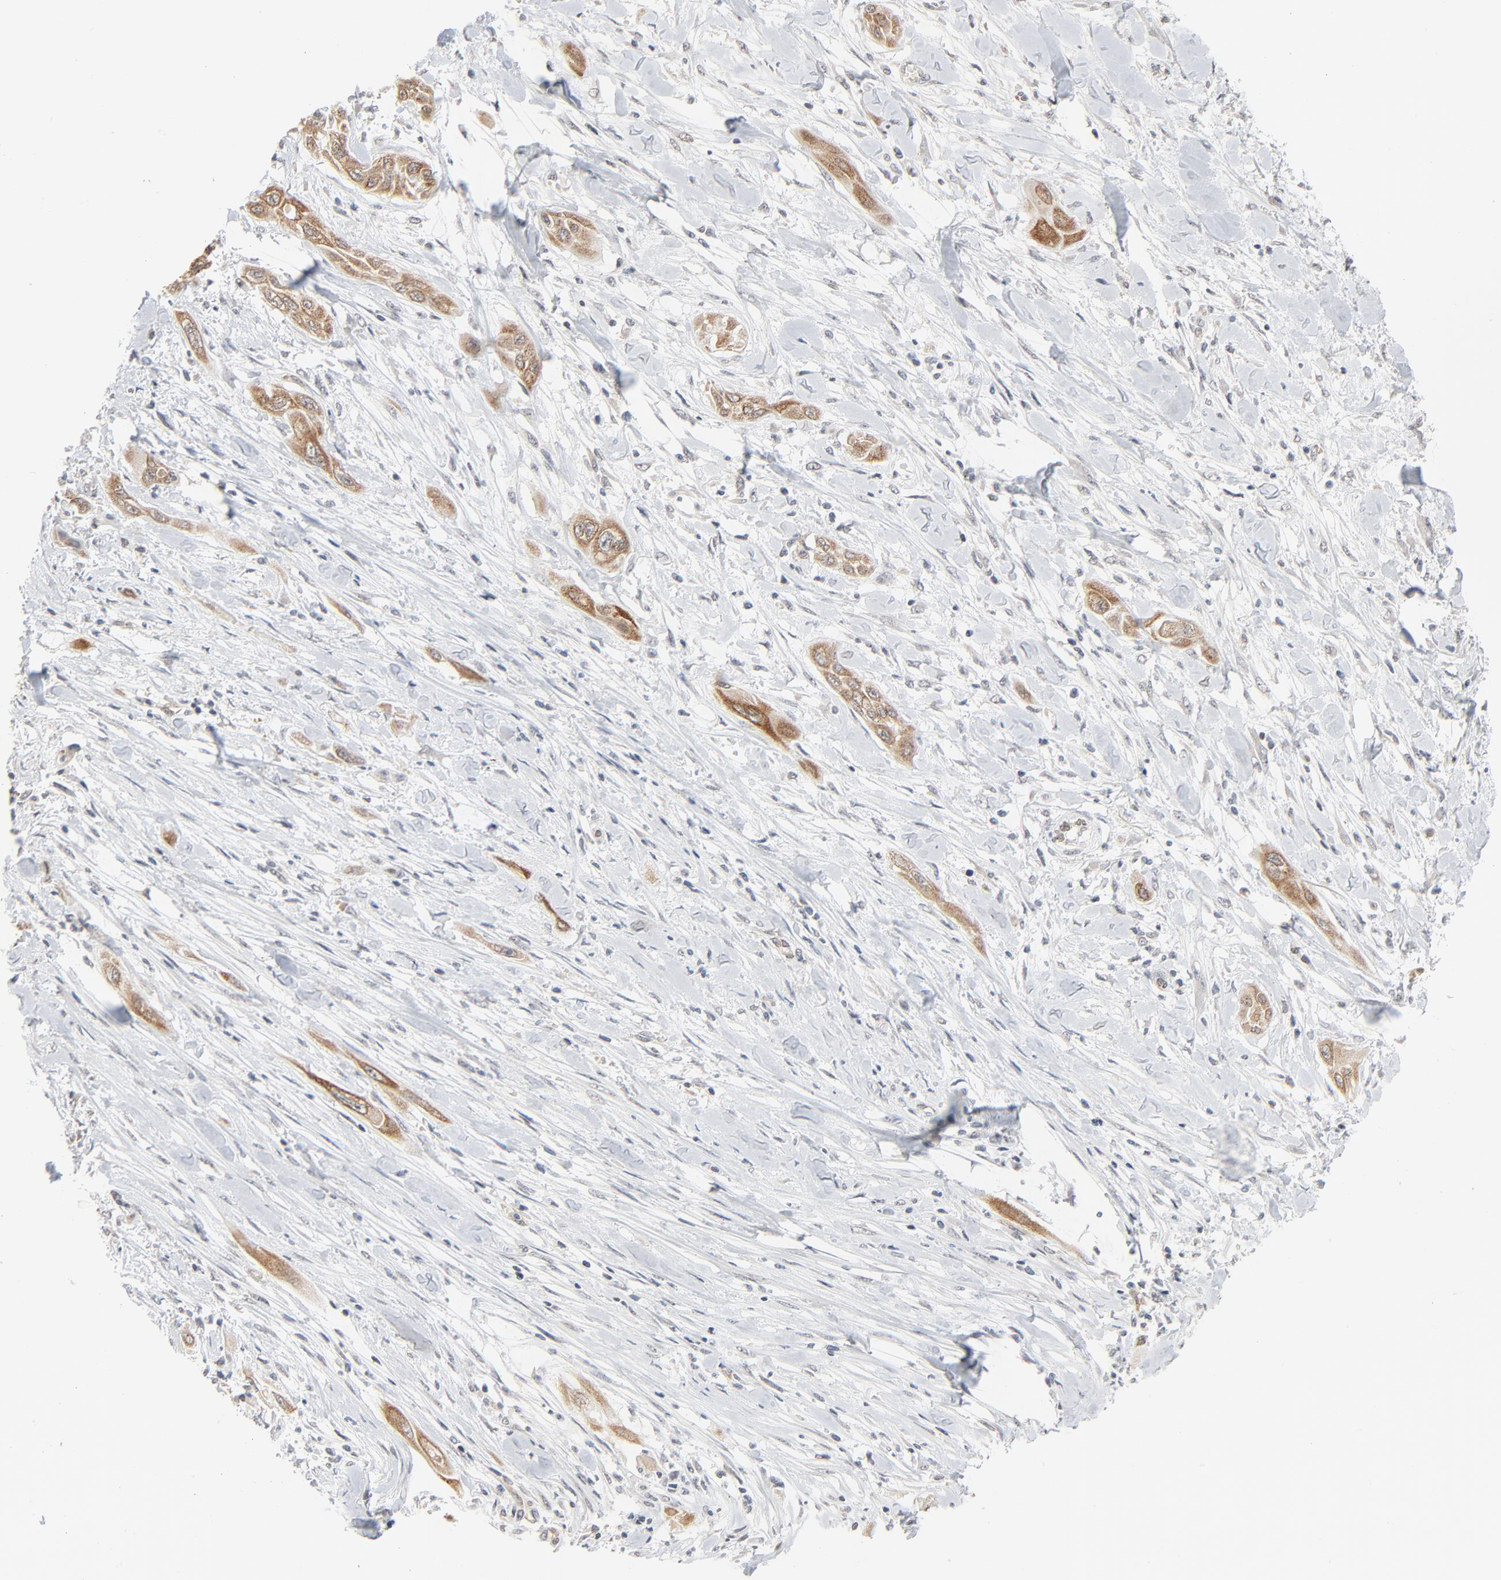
{"staining": {"intensity": "moderate", "quantity": ">75%", "location": "cytoplasmic/membranous"}, "tissue": "lung cancer", "cell_type": "Tumor cells", "image_type": "cancer", "snomed": [{"axis": "morphology", "description": "Squamous cell carcinoma, NOS"}, {"axis": "topography", "description": "Lung"}], "caption": "A high-resolution micrograph shows immunohistochemistry staining of squamous cell carcinoma (lung), which reveals moderate cytoplasmic/membranous expression in approximately >75% of tumor cells.", "gene": "ITPR3", "patient": {"sex": "female", "age": 47}}